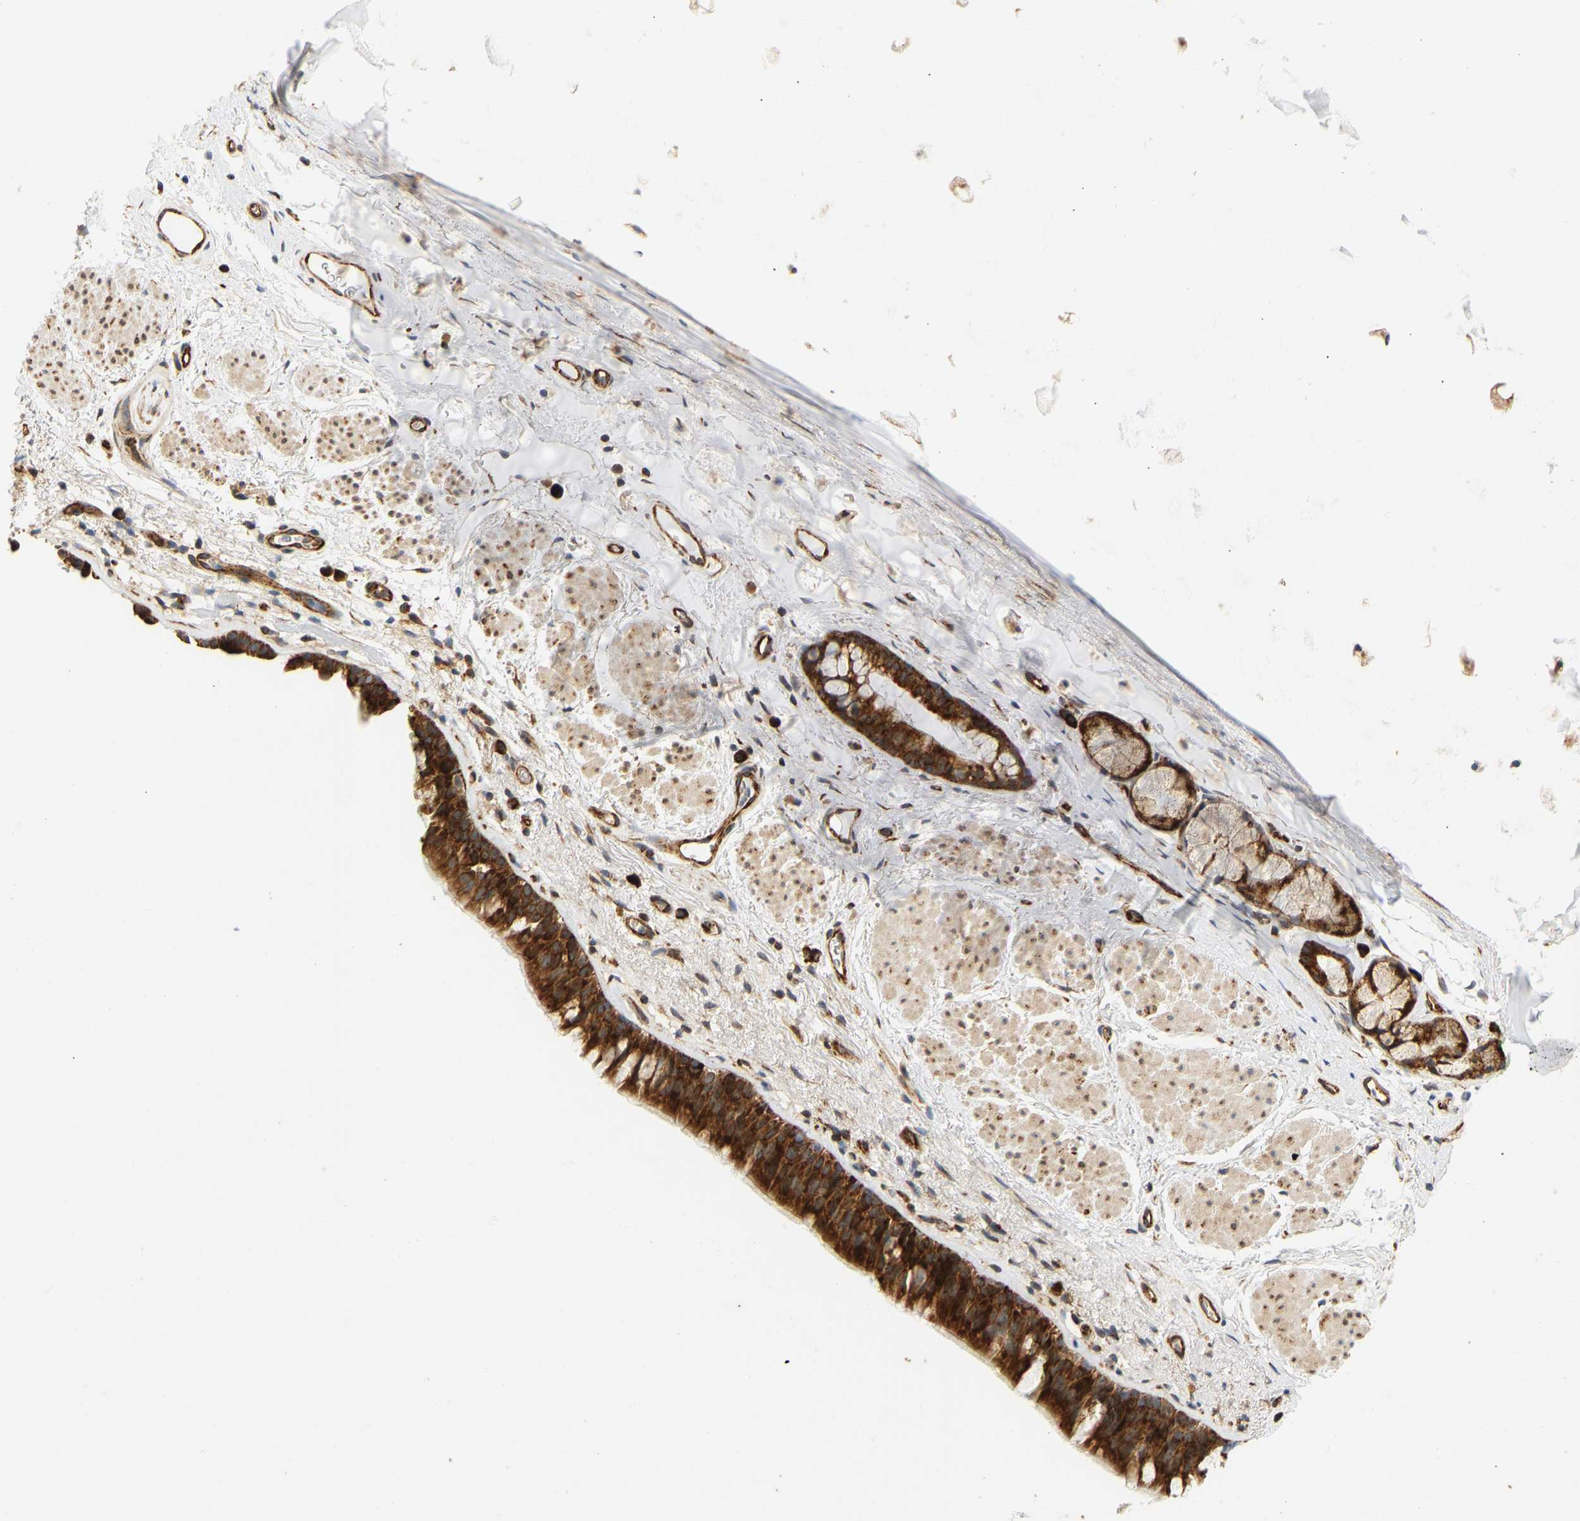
{"staining": {"intensity": "strong", "quantity": ">75%", "location": "cytoplasmic/membranous"}, "tissue": "bronchus", "cell_type": "Respiratory epithelial cells", "image_type": "normal", "snomed": [{"axis": "morphology", "description": "Normal tissue, NOS"}, {"axis": "topography", "description": "Cartilage tissue"}, {"axis": "topography", "description": "Bronchus"}], "caption": "Brown immunohistochemical staining in unremarkable bronchus displays strong cytoplasmic/membranous positivity in approximately >75% of respiratory epithelial cells.", "gene": "RPS14", "patient": {"sex": "female", "age": 53}}